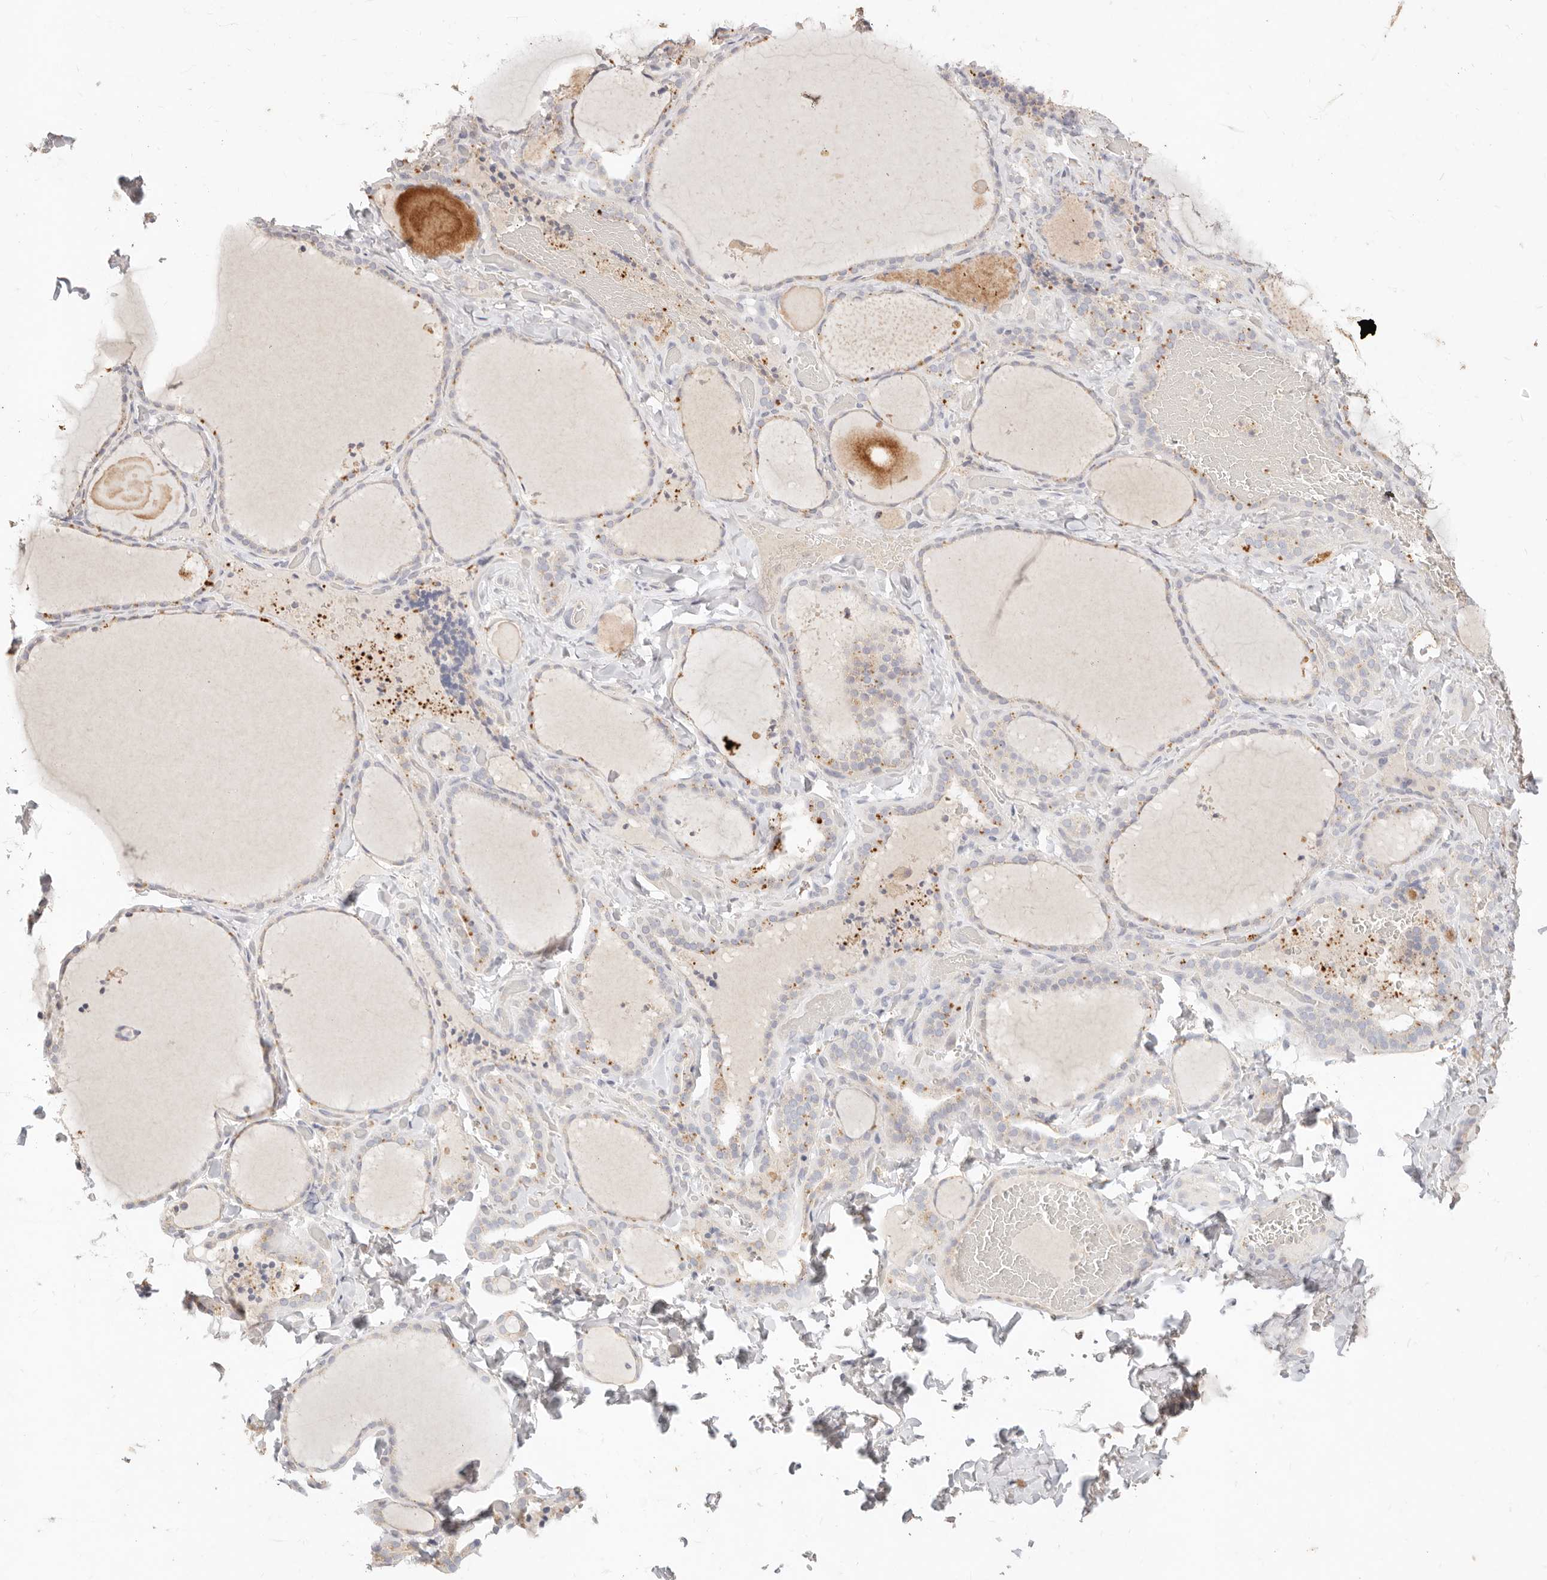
{"staining": {"intensity": "moderate", "quantity": "<25%", "location": "cytoplasmic/membranous"}, "tissue": "thyroid gland", "cell_type": "Glandular cells", "image_type": "normal", "snomed": [{"axis": "morphology", "description": "Normal tissue, NOS"}, {"axis": "topography", "description": "Thyroid gland"}], "caption": "The photomicrograph reveals immunohistochemical staining of normal thyroid gland. There is moderate cytoplasmic/membranous positivity is seen in about <25% of glandular cells.", "gene": "ACOX1", "patient": {"sex": "female", "age": 22}}